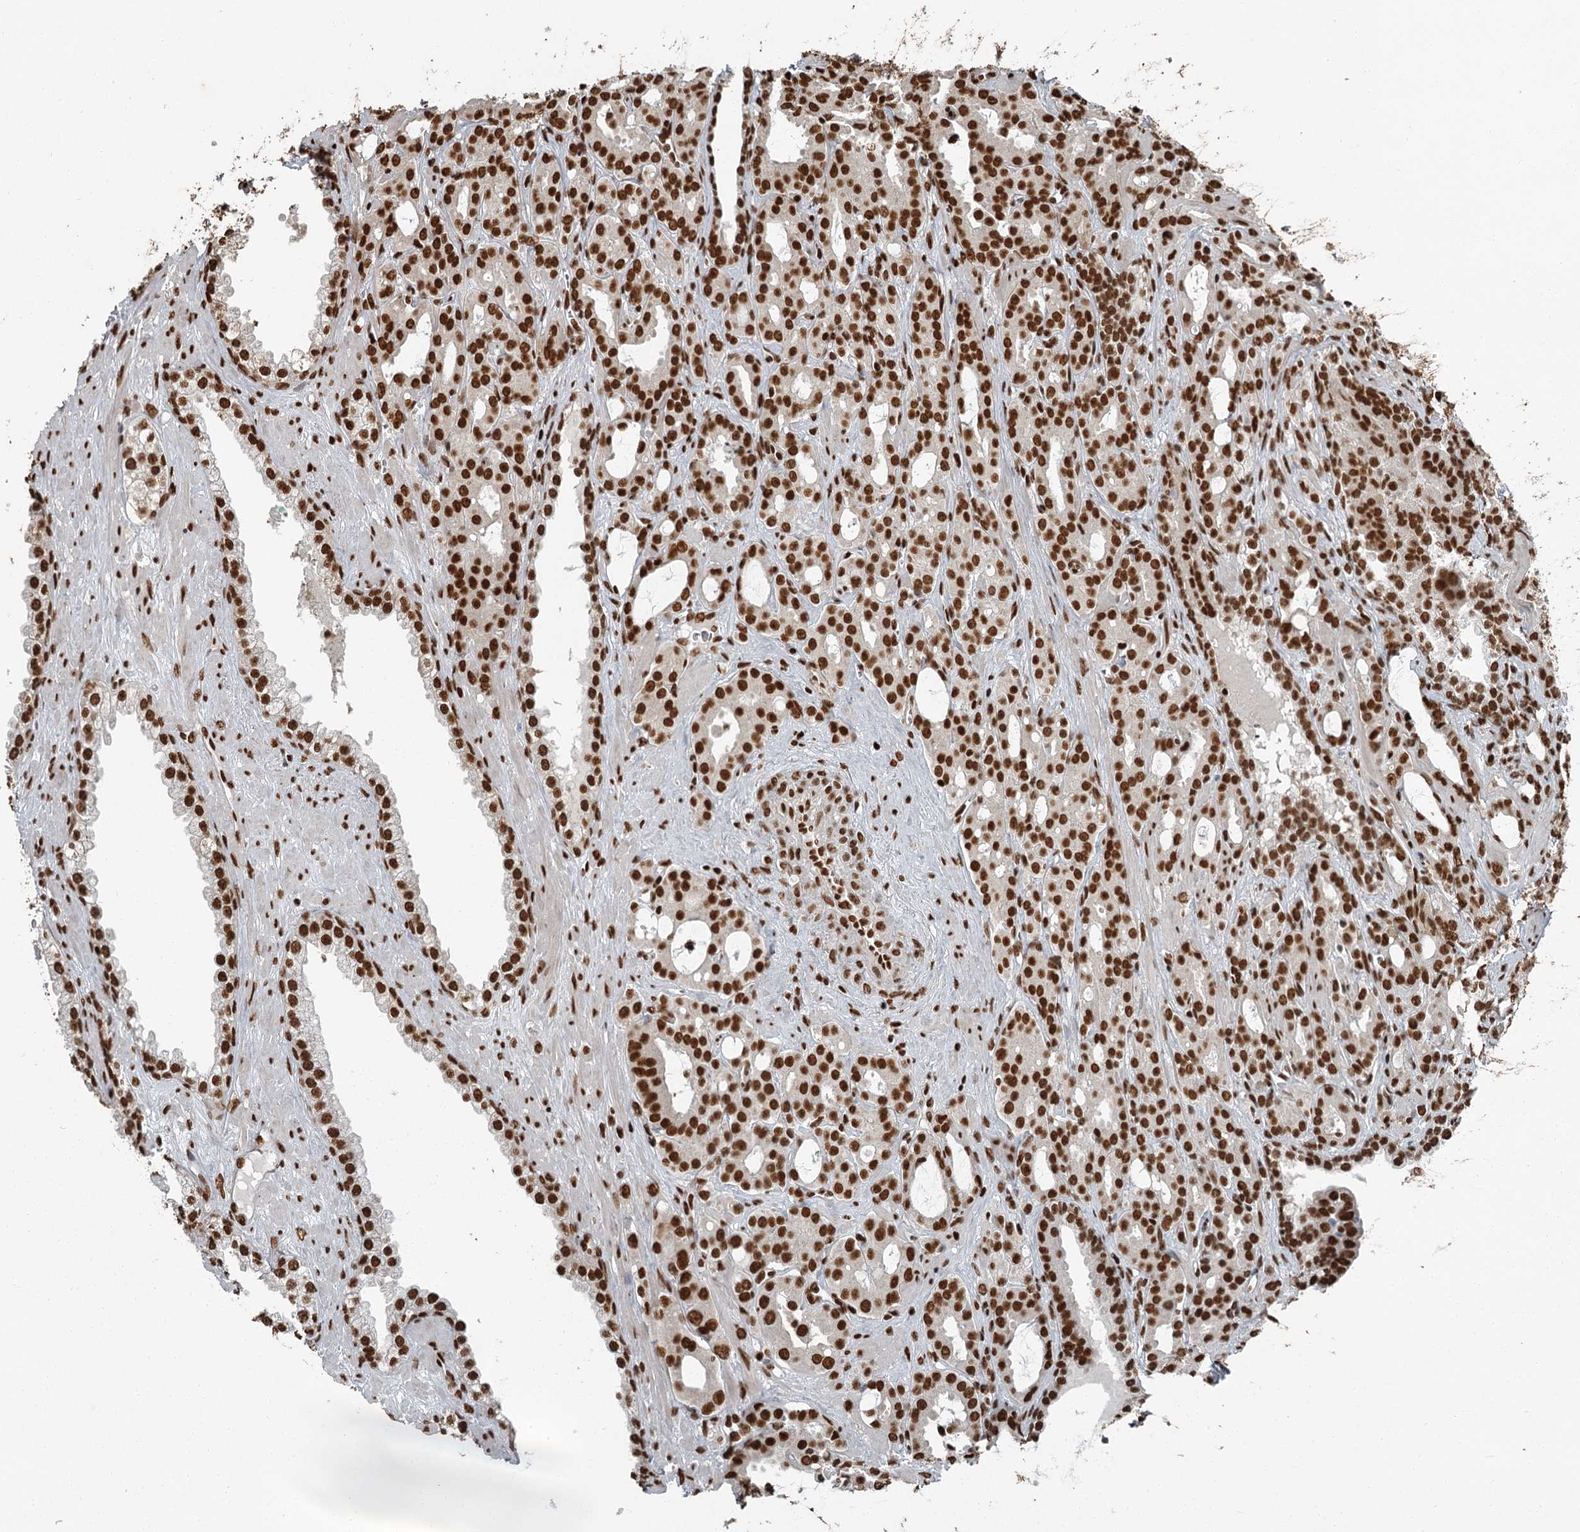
{"staining": {"intensity": "strong", "quantity": ">75%", "location": "nuclear"}, "tissue": "prostate cancer", "cell_type": "Tumor cells", "image_type": "cancer", "snomed": [{"axis": "morphology", "description": "Adenocarcinoma, High grade"}, {"axis": "topography", "description": "Prostate"}], "caption": "Protein staining of prostate adenocarcinoma (high-grade) tissue displays strong nuclear expression in about >75% of tumor cells.", "gene": "RBBP7", "patient": {"sex": "male", "age": 72}}